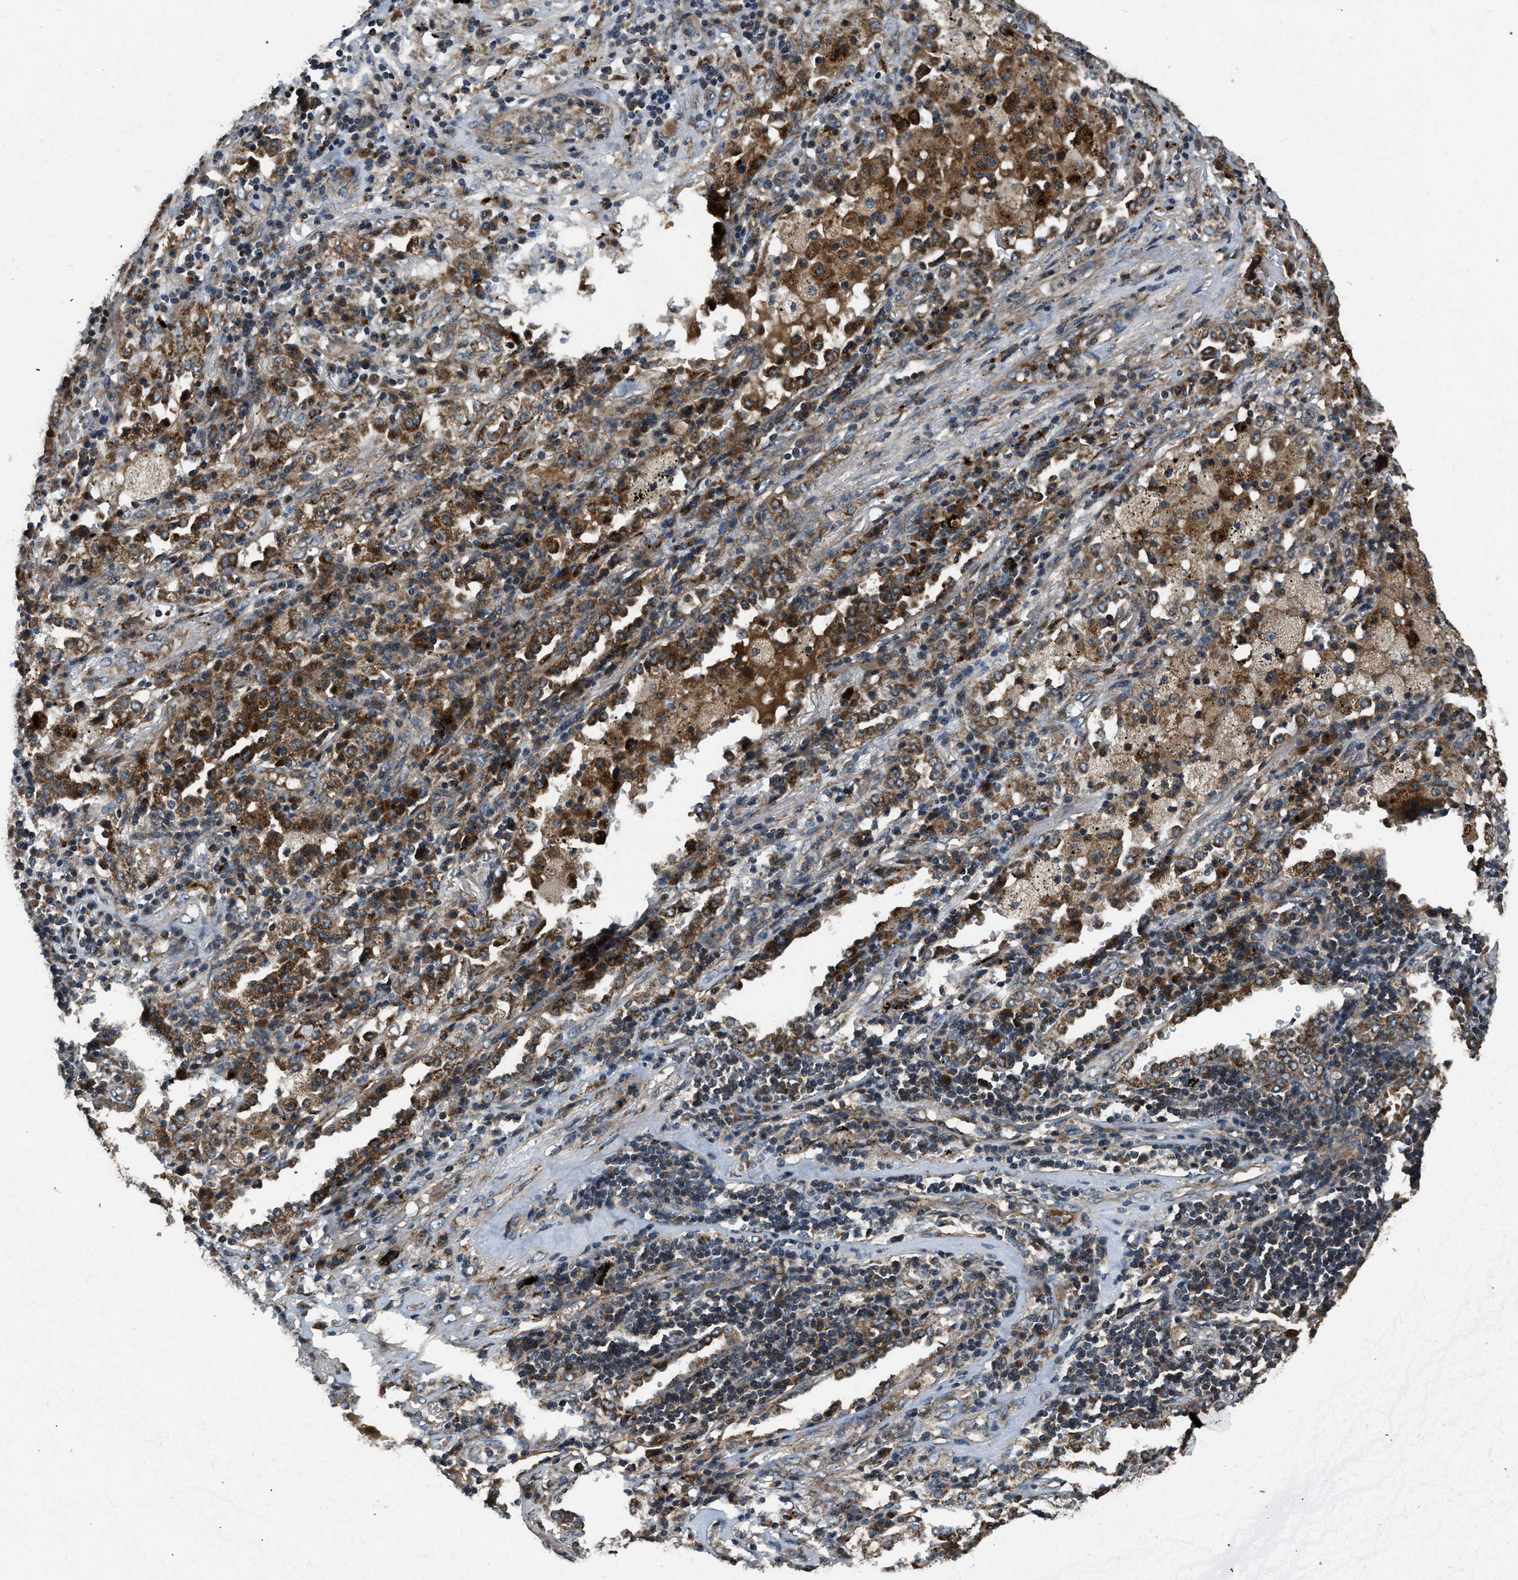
{"staining": {"intensity": "moderate", "quantity": "<25%", "location": "cytoplasmic/membranous"}, "tissue": "lung cancer", "cell_type": "Tumor cells", "image_type": "cancer", "snomed": [{"axis": "morphology", "description": "Squamous cell carcinoma, NOS"}, {"axis": "topography", "description": "Lung"}], "caption": "This histopathology image exhibits IHC staining of lung cancer (squamous cell carcinoma), with low moderate cytoplasmic/membranous staining in about <25% of tumor cells.", "gene": "GGH", "patient": {"sex": "female", "age": 63}}